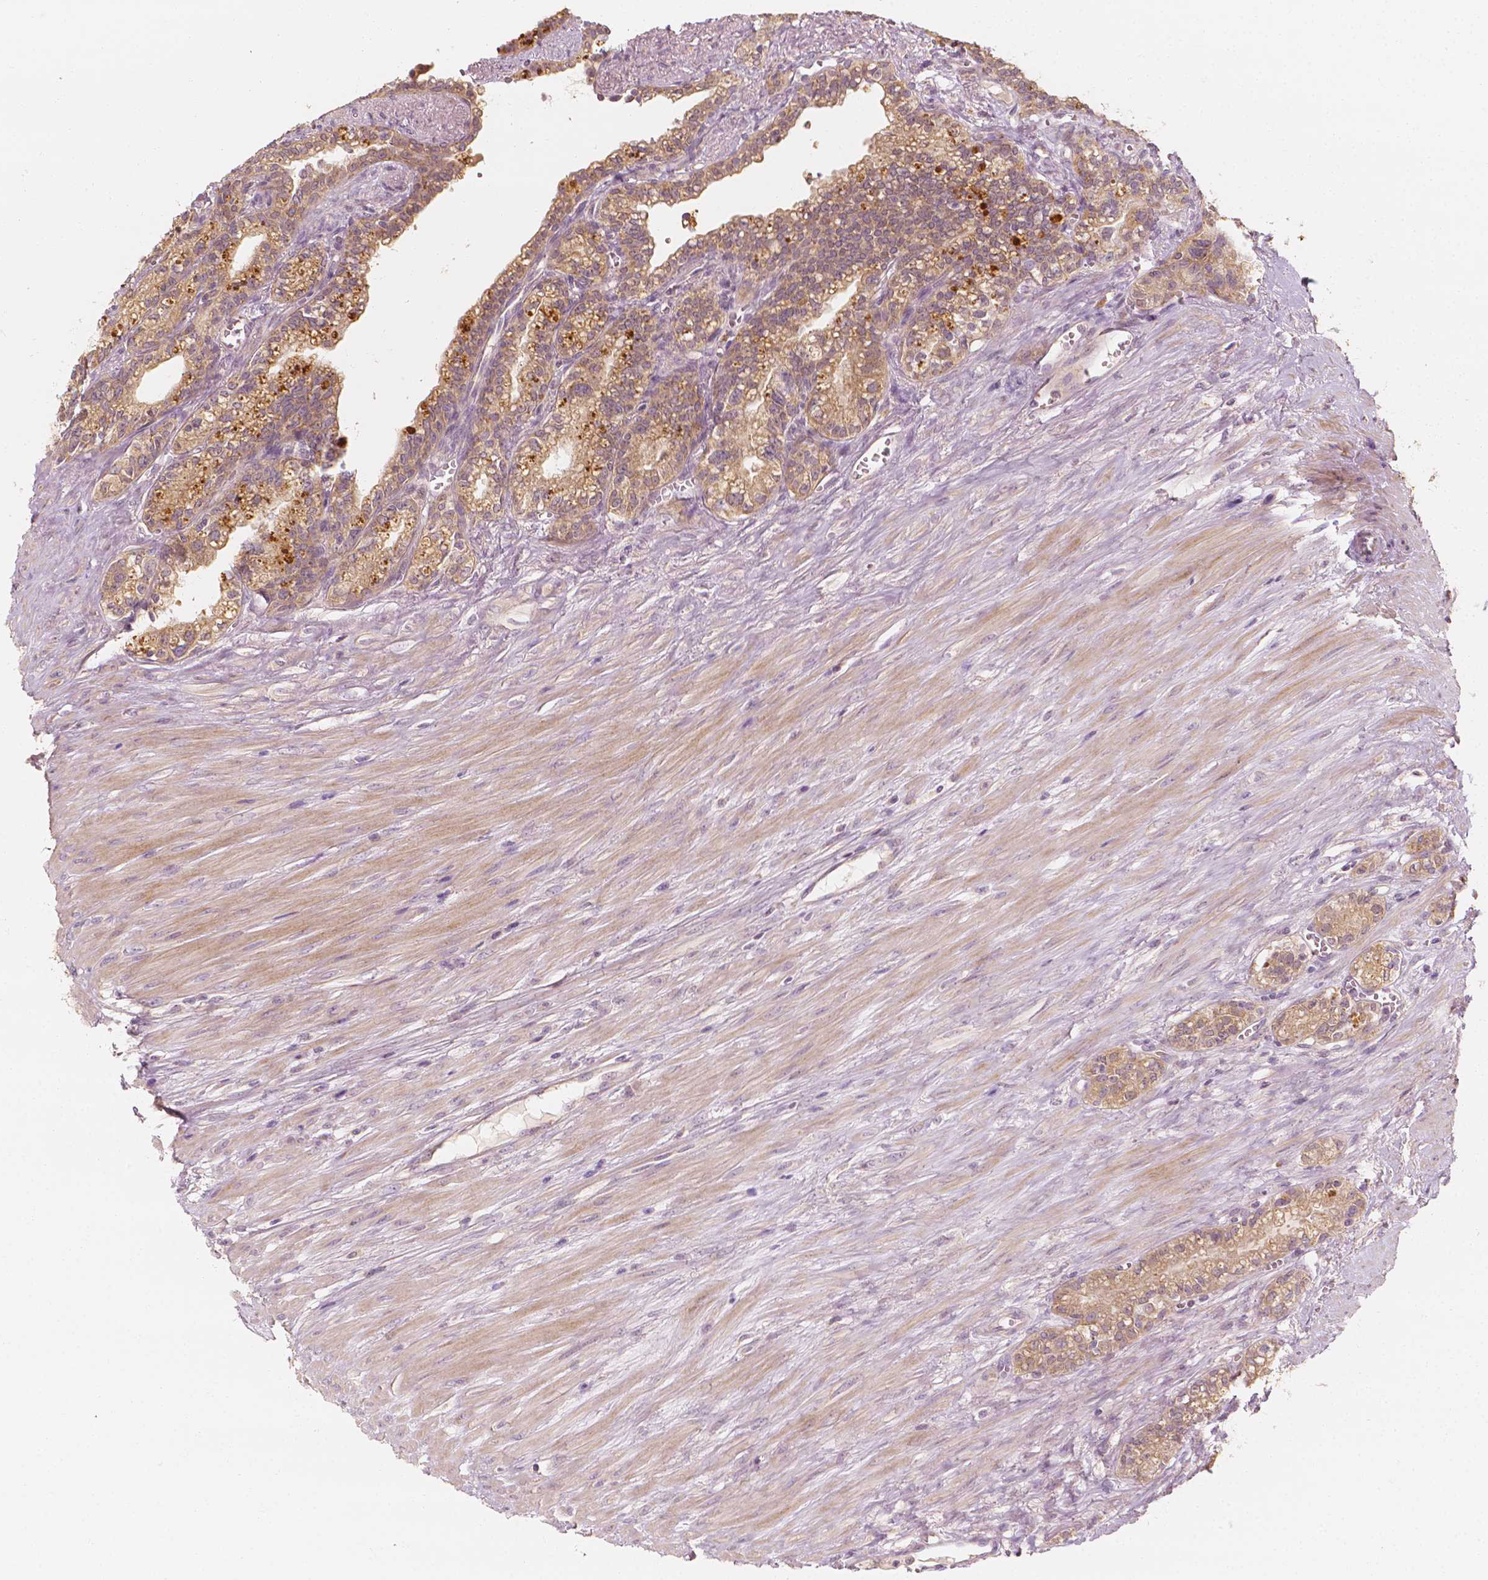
{"staining": {"intensity": "moderate", "quantity": "25%-75%", "location": "cytoplasmic/membranous"}, "tissue": "seminal vesicle", "cell_type": "Glandular cells", "image_type": "normal", "snomed": [{"axis": "morphology", "description": "Normal tissue, NOS"}, {"axis": "morphology", "description": "Urothelial carcinoma, NOS"}, {"axis": "topography", "description": "Urinary bladder"}, {"axis": "topography", "description": "Seminal veicle"}], "caption": "The photomicrograph demonstrates immunohistochemical staining of normal seminal vesicle. There is moderate cytoplasmic/membranous expression is present in approximately 25%-75% of glandular cells.", "gene": "SHPK", "patient": {"sex": "male", "age": 76}}